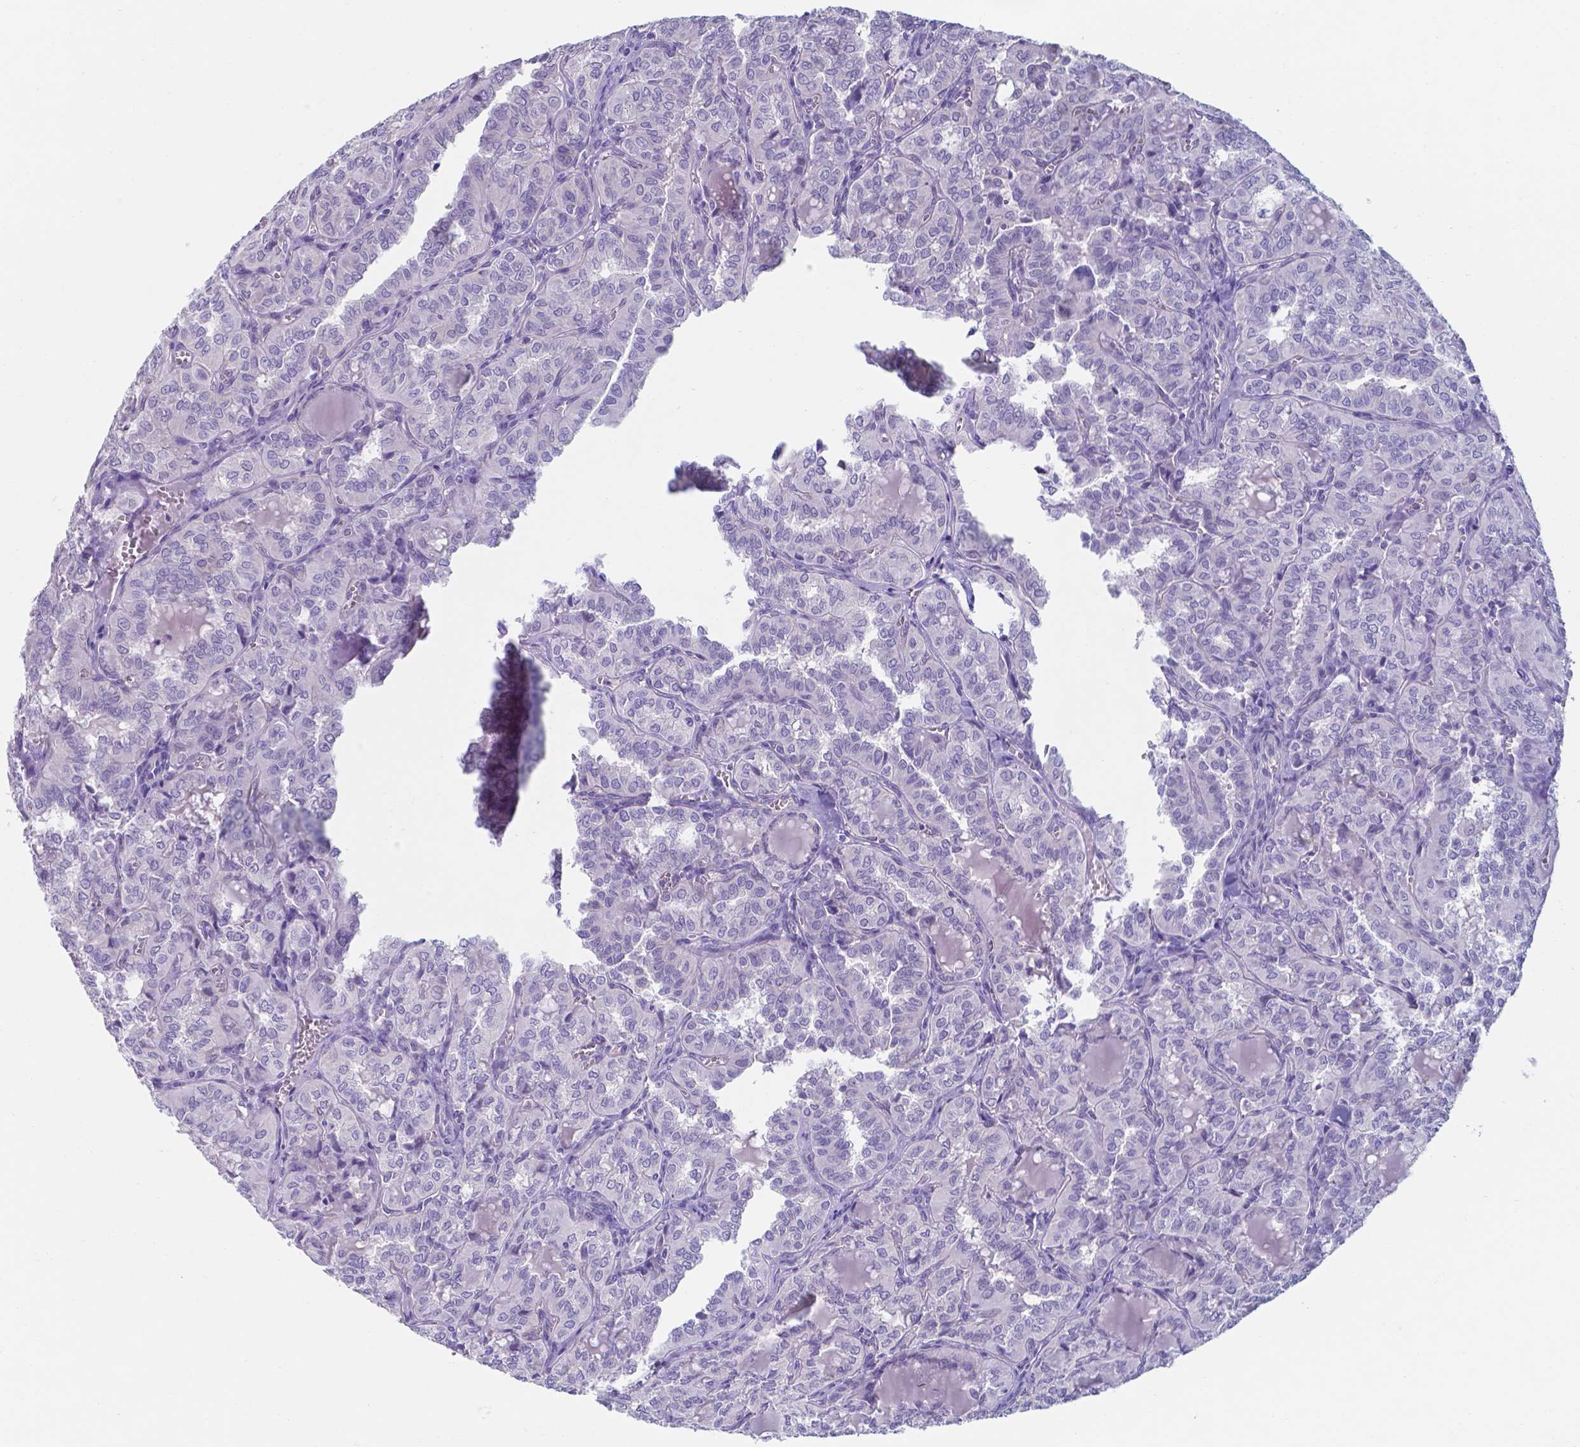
{"staining": {"intensity": "negative", "quantity": "none", "location": "none"}, "tissue": "thyroid cancer", "cell_type": "Tumor cells", "image_type": "cancer", "snomed": [{"axis": "morphology", "description": "Papillary adenocarcinoma, NOS"}, {"axis": "topography", "description": "Thyroid gland"}], "caption": "The IHC micrograph has no significant positivity in tumor cells of thyroid cancer tissue.", "gene": "UBE2J1", "patient": {"sex": "female", "age": 41}}